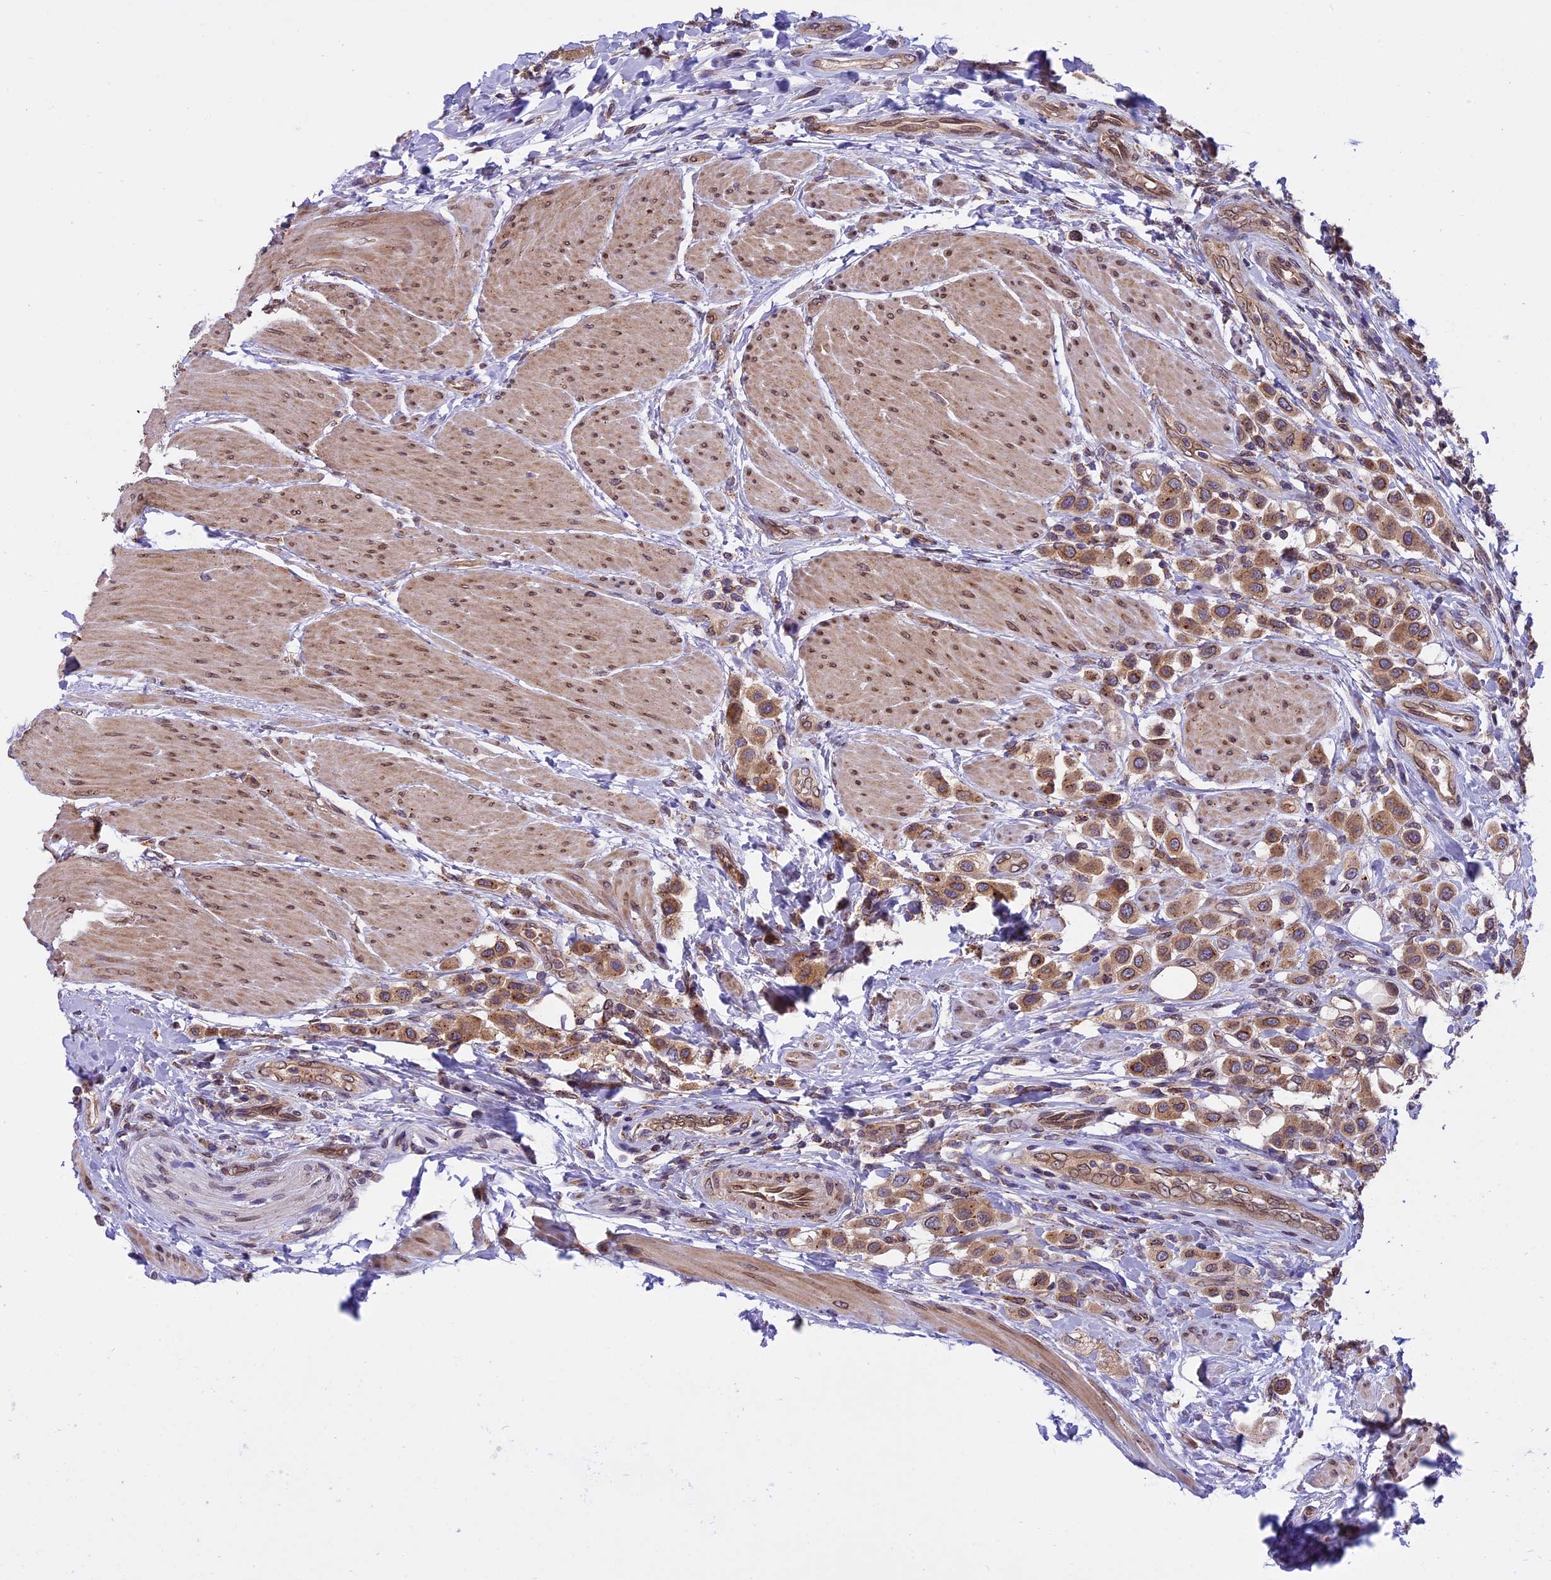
{"staining": {"intensity": "moderate", "quantity": ">75%", "location": "cytoplasmic/membranous"}, "tissue": "urothelial cancer", "cell_type": "Tumor cells", "image_type": "cancer", "snomed": [{"axis": "morphology", "description": "Urothelial carcinoma, High grade"}, {"axis": "topography", "description": "Urinary bladder"}], "caption": "Brown immunohistochemical staining in human urothelial cancer exhibits moderate cytoplasmic/membranous positivity in approximately >75% of tumor cells.", "gene": "CHMP2A", "patient": {"sex": "male", "age": 50}}